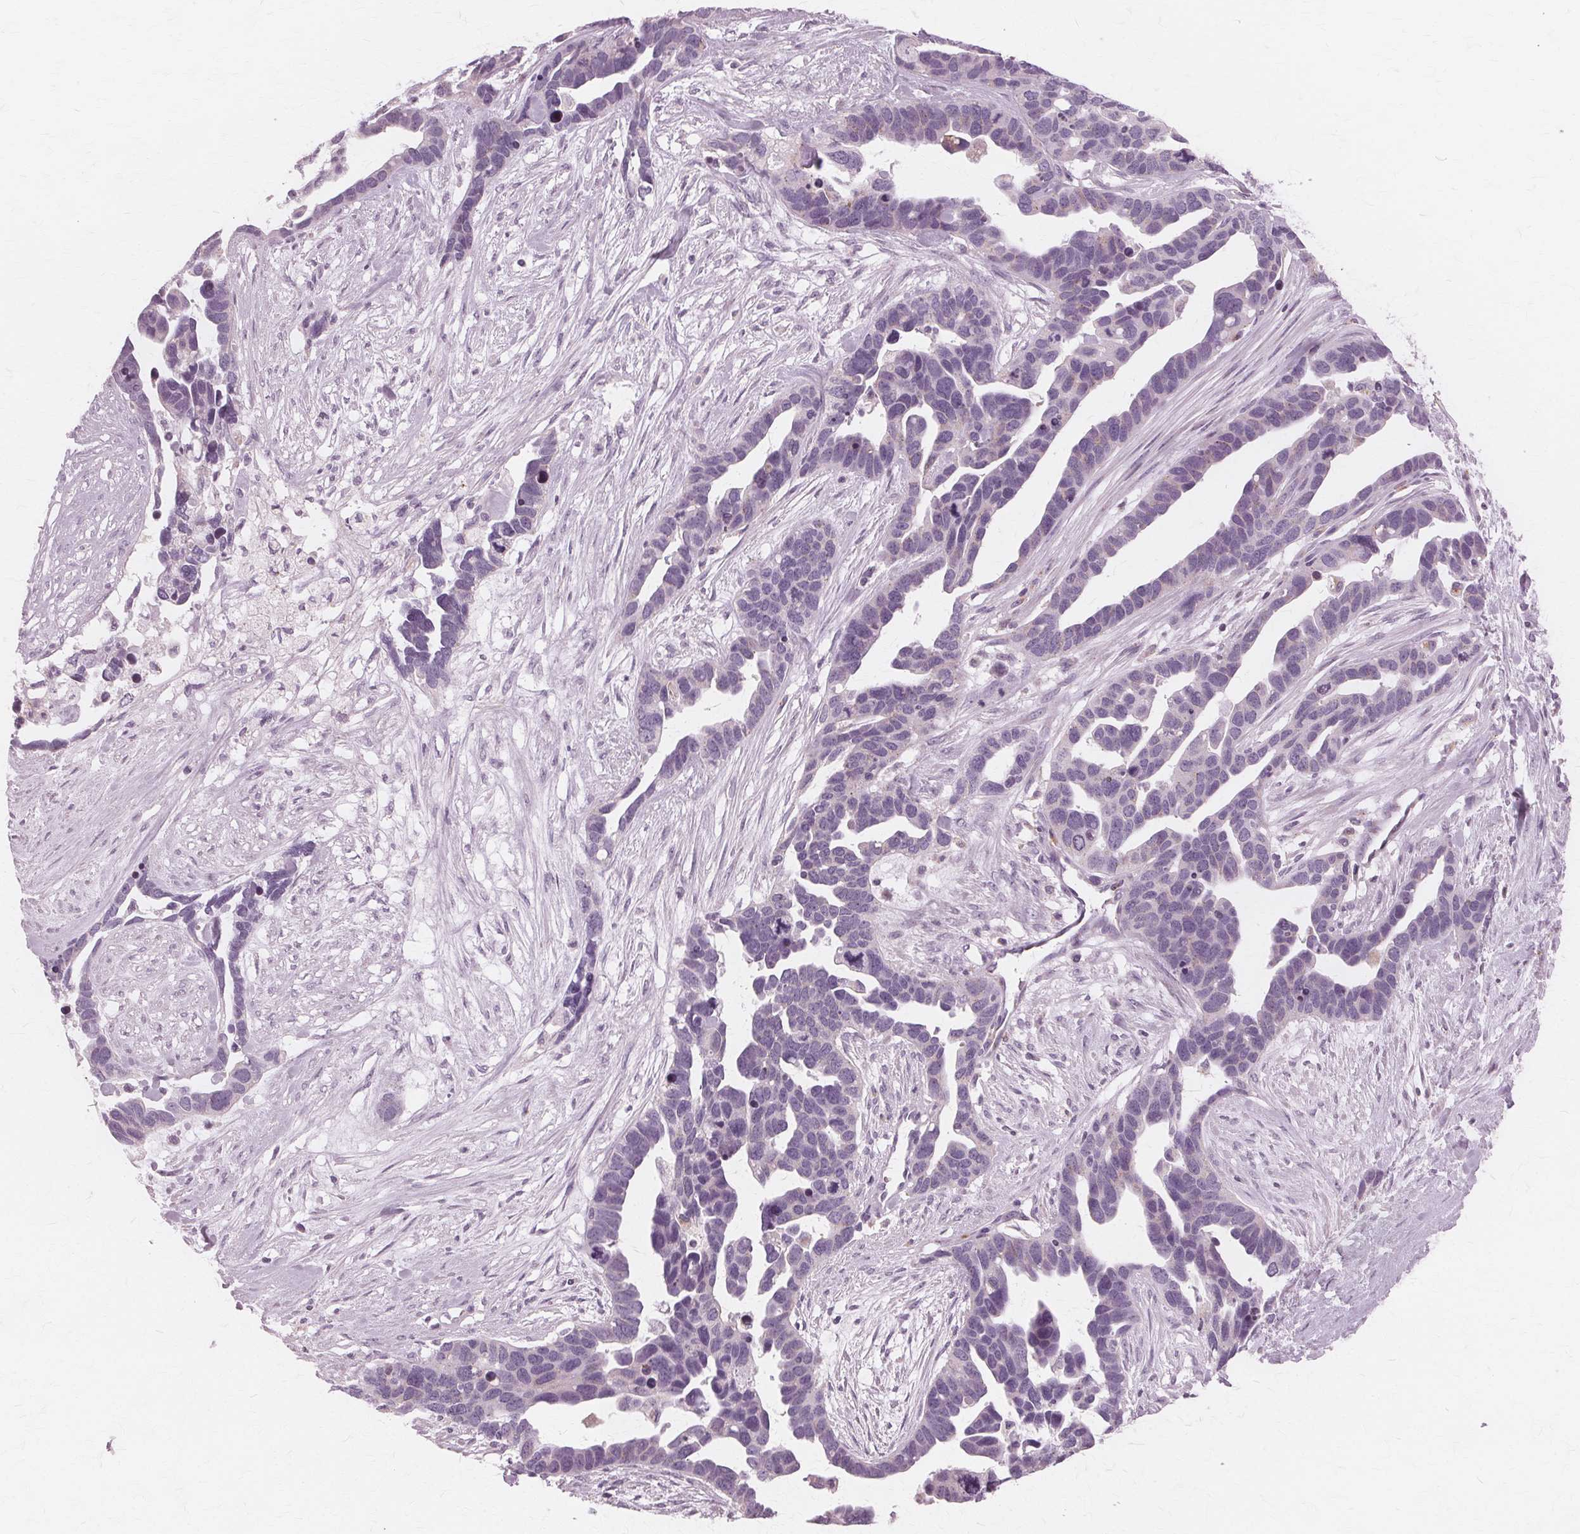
{"staining": {"intensity": "negative", "quantity": "none", "location": "none"}, "tissue": "ovarian cancer", "cell_type": "Tumor cells", "image_type": "cancer", "snomed": [{"axis": "morphology", "description": "Cystadenocarcinoma, serous, NOS"}, {"axis": "topography", "description": "Ovary"}], "caption": "Immunohistochemistry (IHC) histopathology image of ovarian cancer (serous cystadenocarcinoma) stained for a protein (brown), which shows no positivity in tumor cells. (DAB immunohistochemistry (IHC), high magnification).", "gene": "DNASE2", "patient": {"sex": "female", "age": 54}}